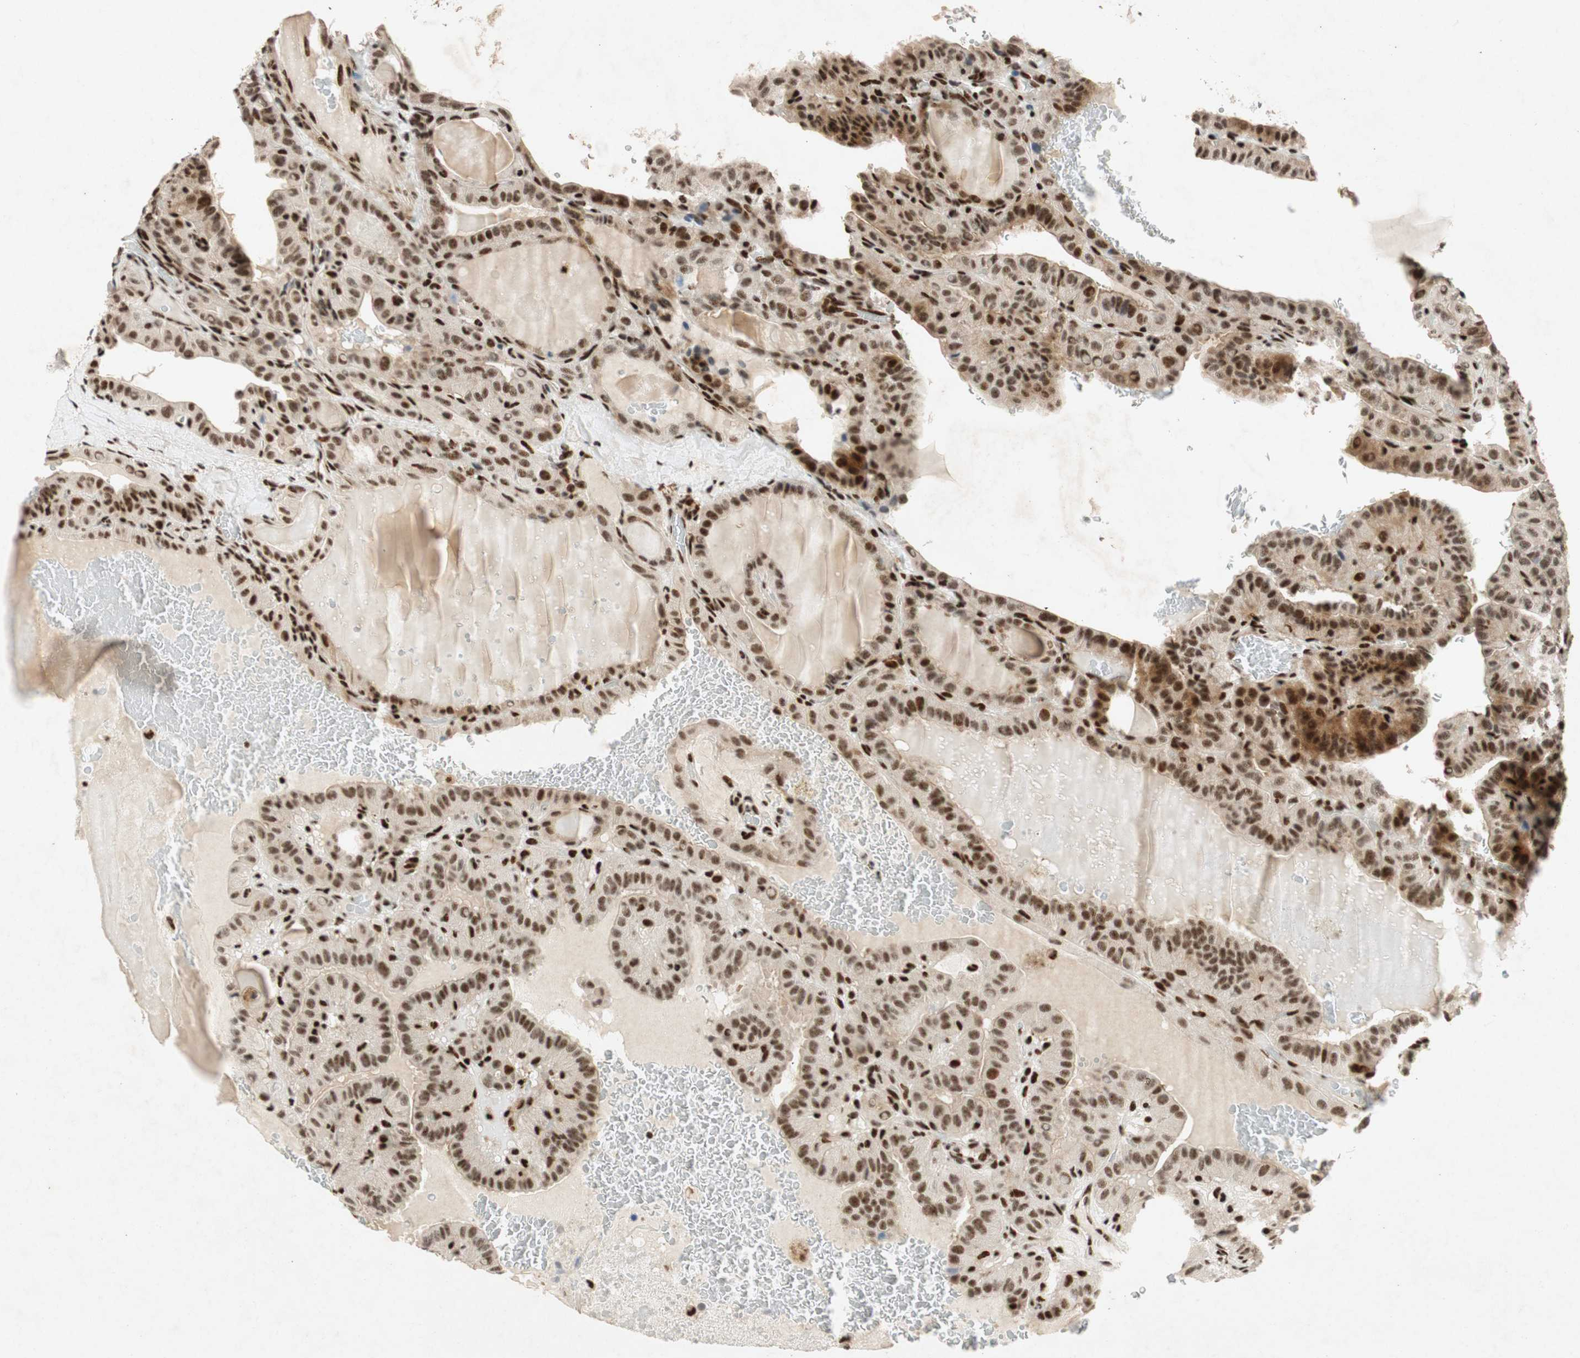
{"staining": {"intensity": "moderate", "quantity": ">75%", "location": "nuclear"}, "tissue": "thyroid cancer", "cell_type": "Tumor cells", "image_type": "cancer", "snomed": [{"axis": "morphology", "description": "Papillary adenocarcinoma, NOS"}, {"axis": "topography", "description": "Thyroid gland"}], "caption": "About >75% of tumor cells in human thyroid cancer demonstrate moderate nuclear protein expression as visualized by brown immunohistochemical staining.", "gene": "NCBP3", "patient": {"sex": "male", "age": 77}}